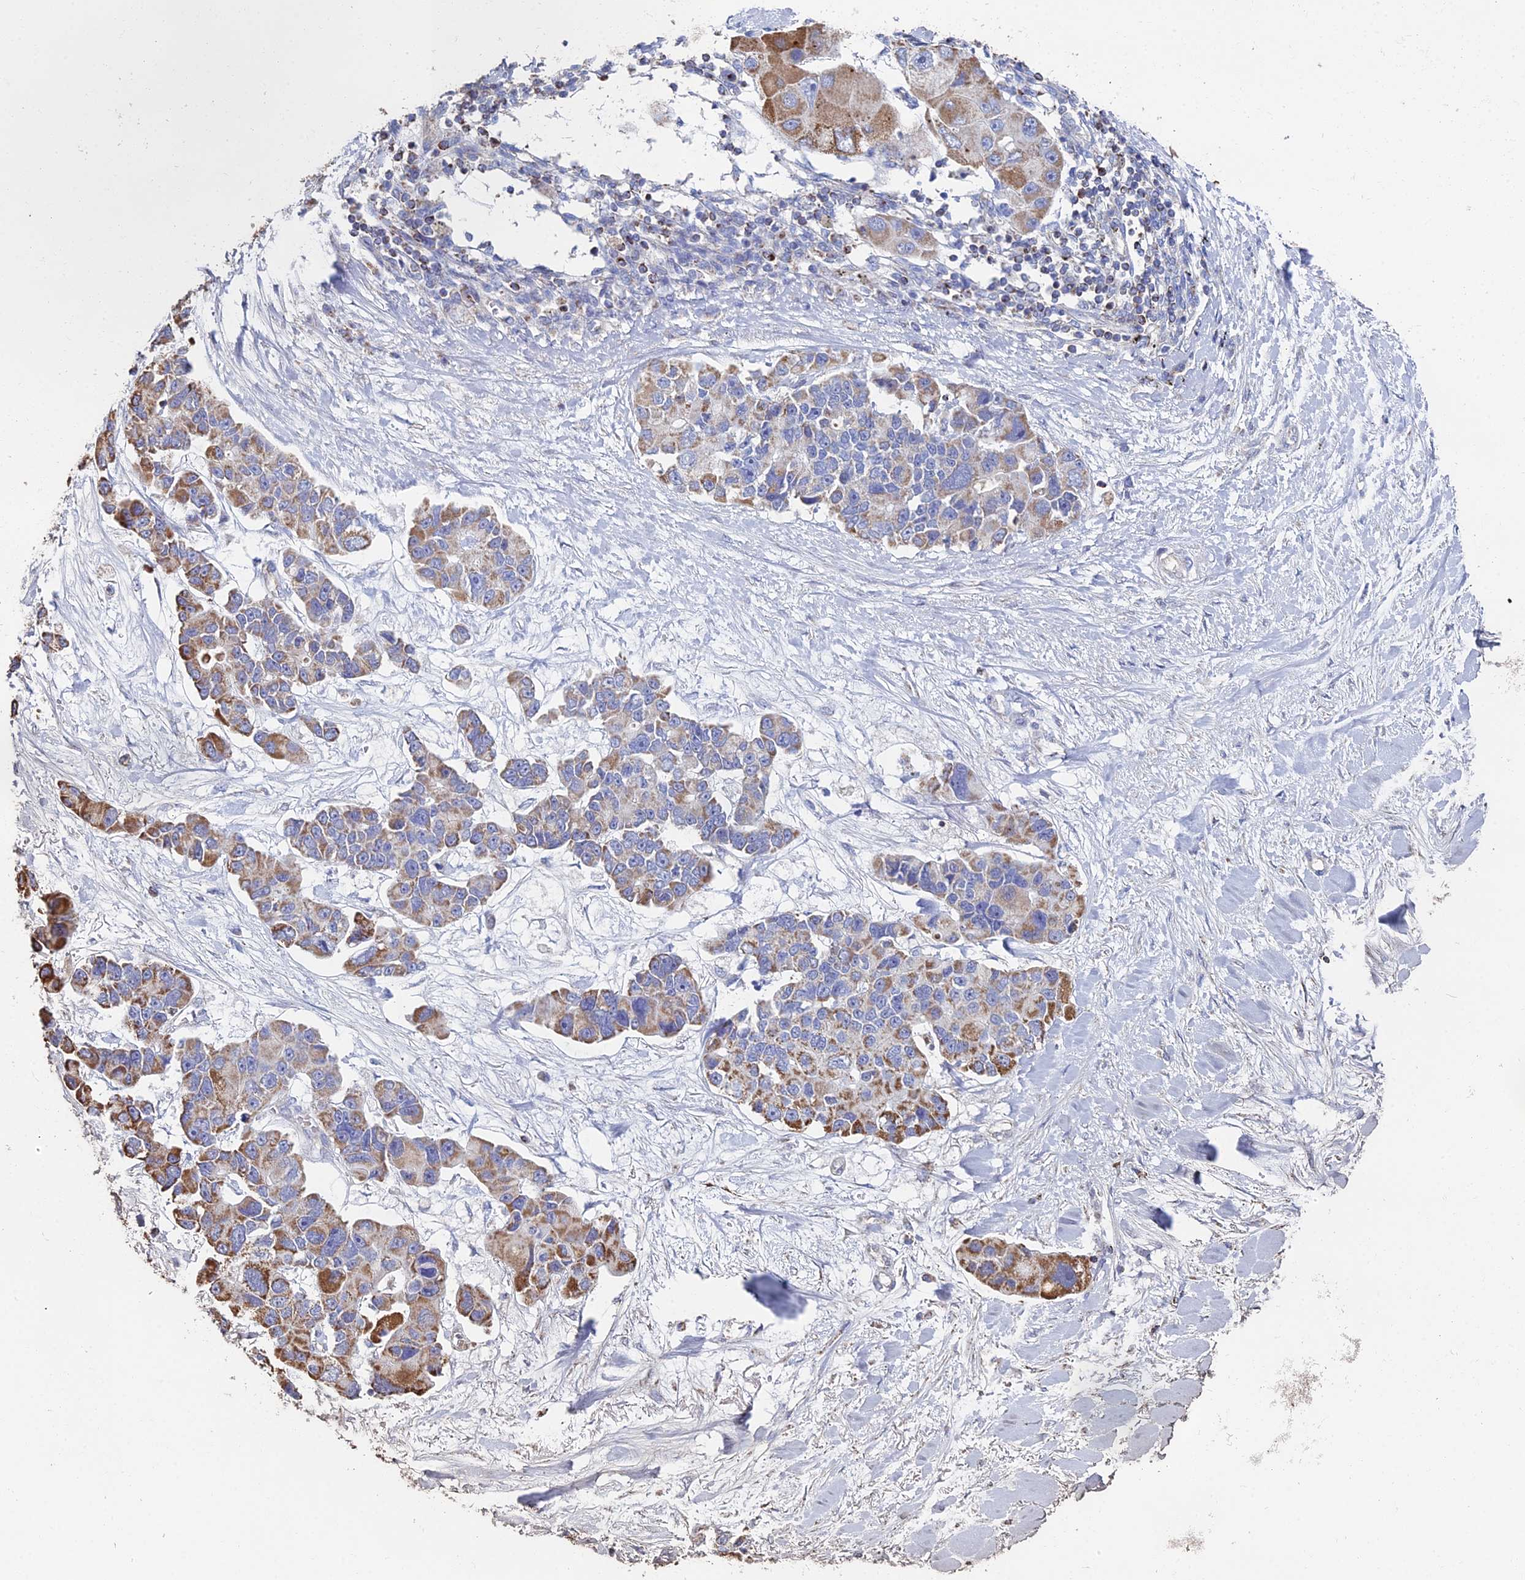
{"staining": {"intensity": "moderate", "quantity": "25%-75%", "location": "cytoplasmic/membranous"}, "tissue": "lung cancer", "cell_type": "Tumor cells", "image_type": "cancer", "snomed": [{"axis": "morphology", "description": "Adenocarcinoma, NOS"}, {"axis": "topography", "description": "Lung"}], "caption": "Protein staining of lung adenocarcinoma tissue demonstrates moderate cytoplasmic/membranous expression in about 25%-75% of tumor cells. The protein is shown in brown color, while the nuclei are stained blue.", "gene": "SPOCK2", "patient": {"sex": "female", "age": 54}}